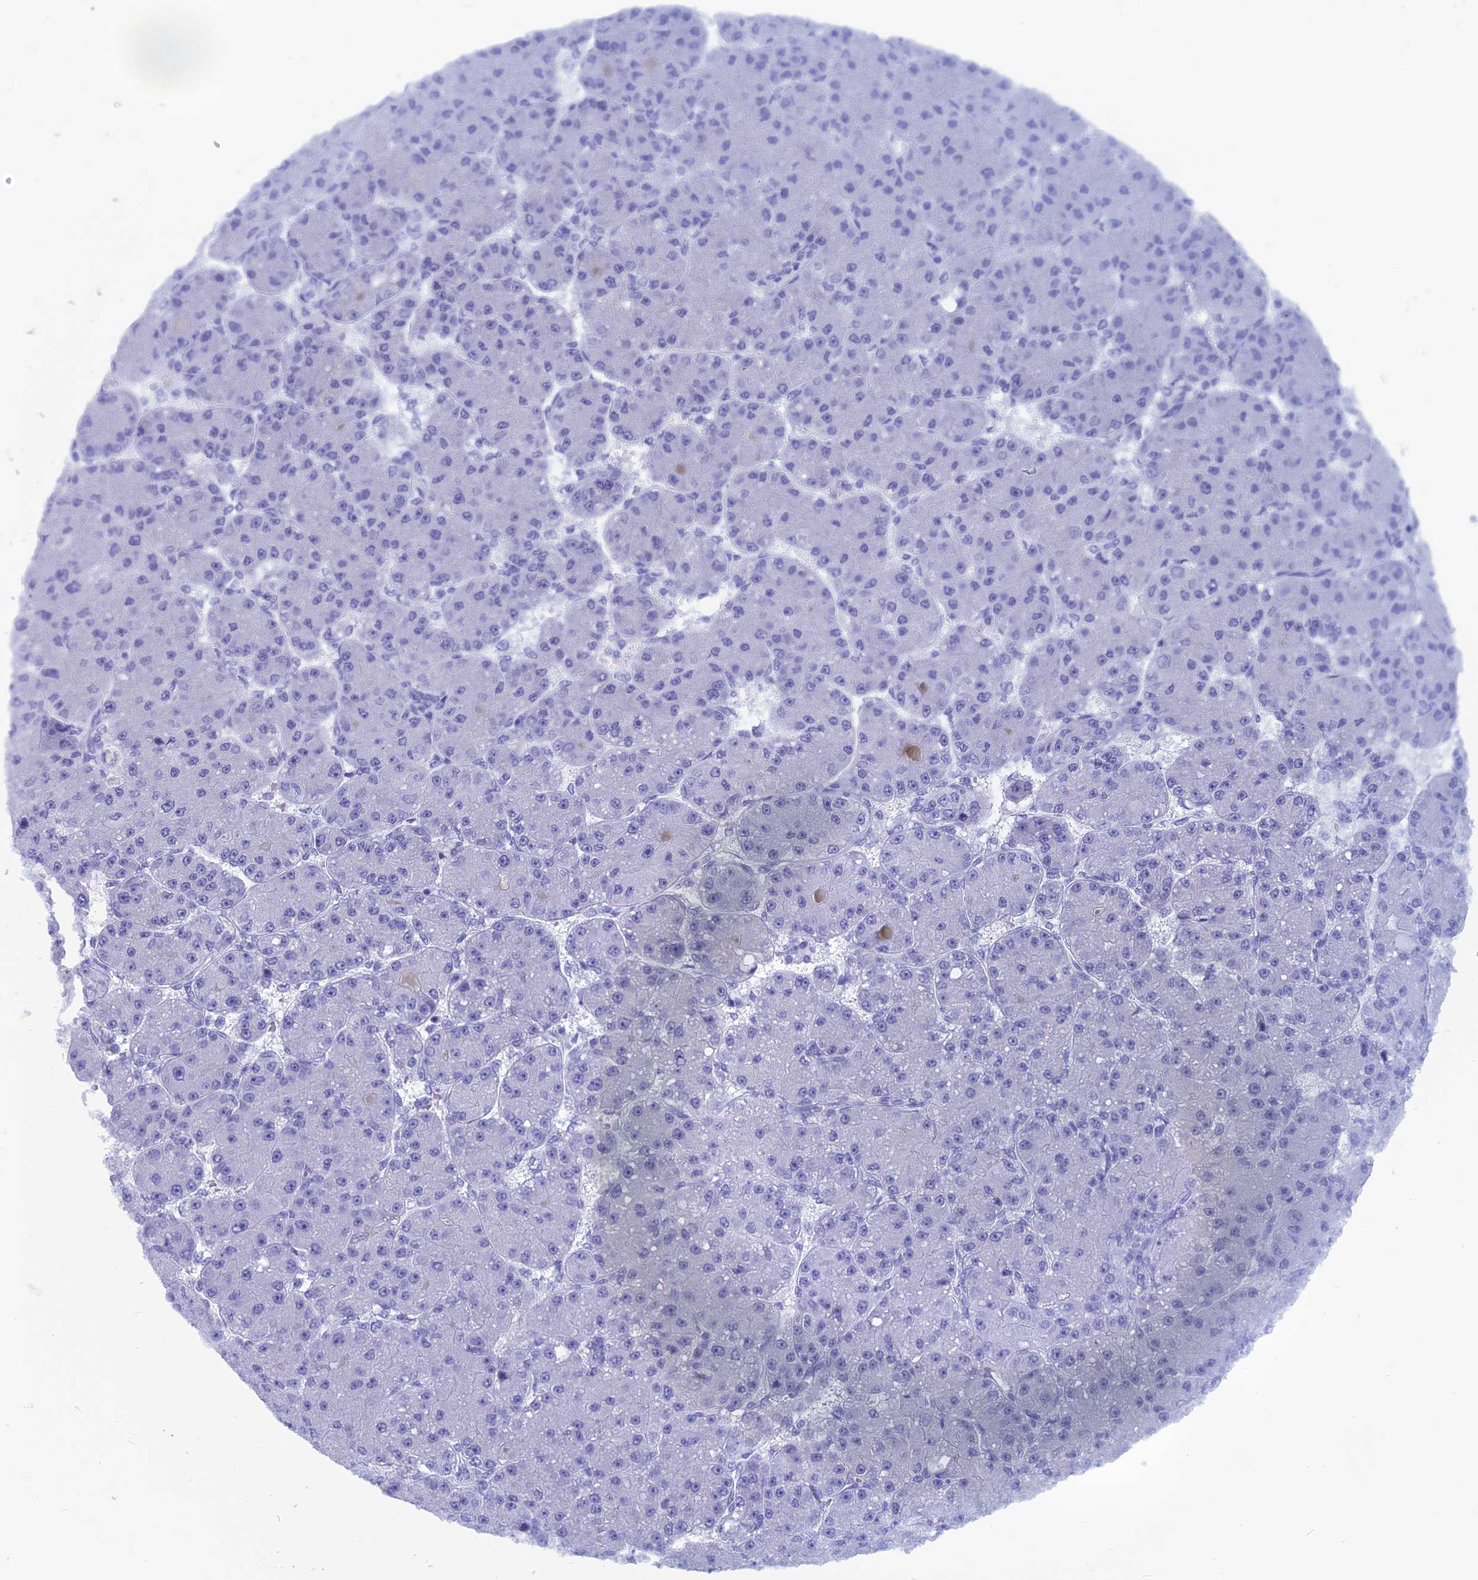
{"staining": {"intensity": "negative", "quantity": "none", "location": "none"}, "tissue": "liver cancer", "cell_type": "Tumor cells", "image_type": "cancer", "snomed": [{"axis": "morphology", "description": "Carcinoma, Hepatocellular, NOS"}, {"axis": "topography", "description": "Liver"}], "caption": "An IHC histopathology image of liver cancer (hepatocellular carcinoma) is shown. There is no staining in tumor cells of liver cancer (hepatocellular carcinoma).", "gene": "CAPS", "patient": {"sex": "male", "age": 67}}